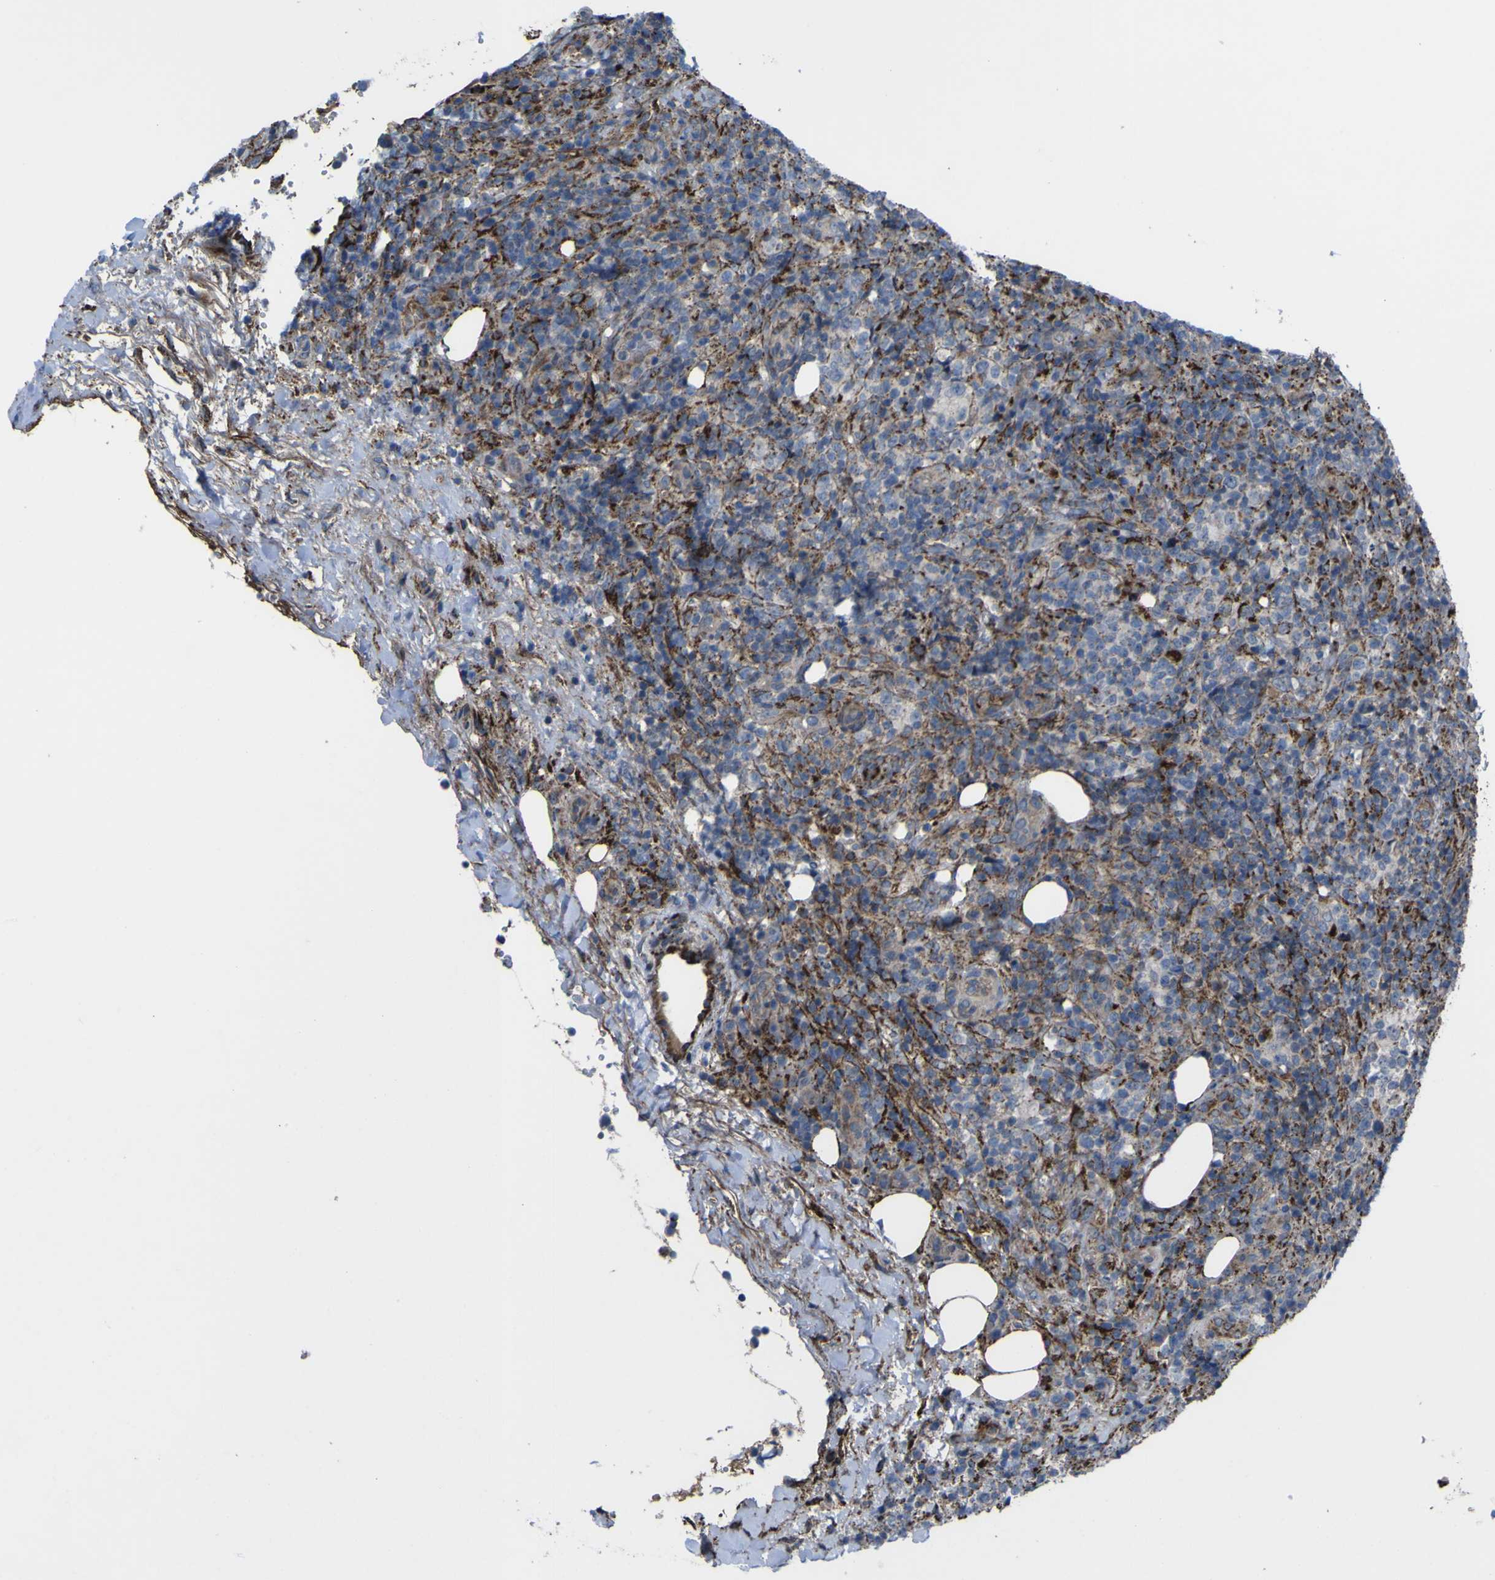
{"staining": {"intensity": "strong", "quantity": "25%-75%", "location": "cytoplasmic/membranous"}, "tissue": "lymphoma", "cell_type": "Tumor cells", "image_type": "cancer", "snomed": [{"axis": "morphology", "description": "Malignant lymphoma, non-Hodgkin's type, High grade"}, {"axis": "topography", "description": "Lymph node"}], "caption": "A brown stain labels strong cytoplasmic/membranous expression of a protein in malignant lymphoma, non-Hodgkin's type (high-grade) tumor cells.", "gene": "GPLD1", "patient": {"sex": "female", "age": 76}}